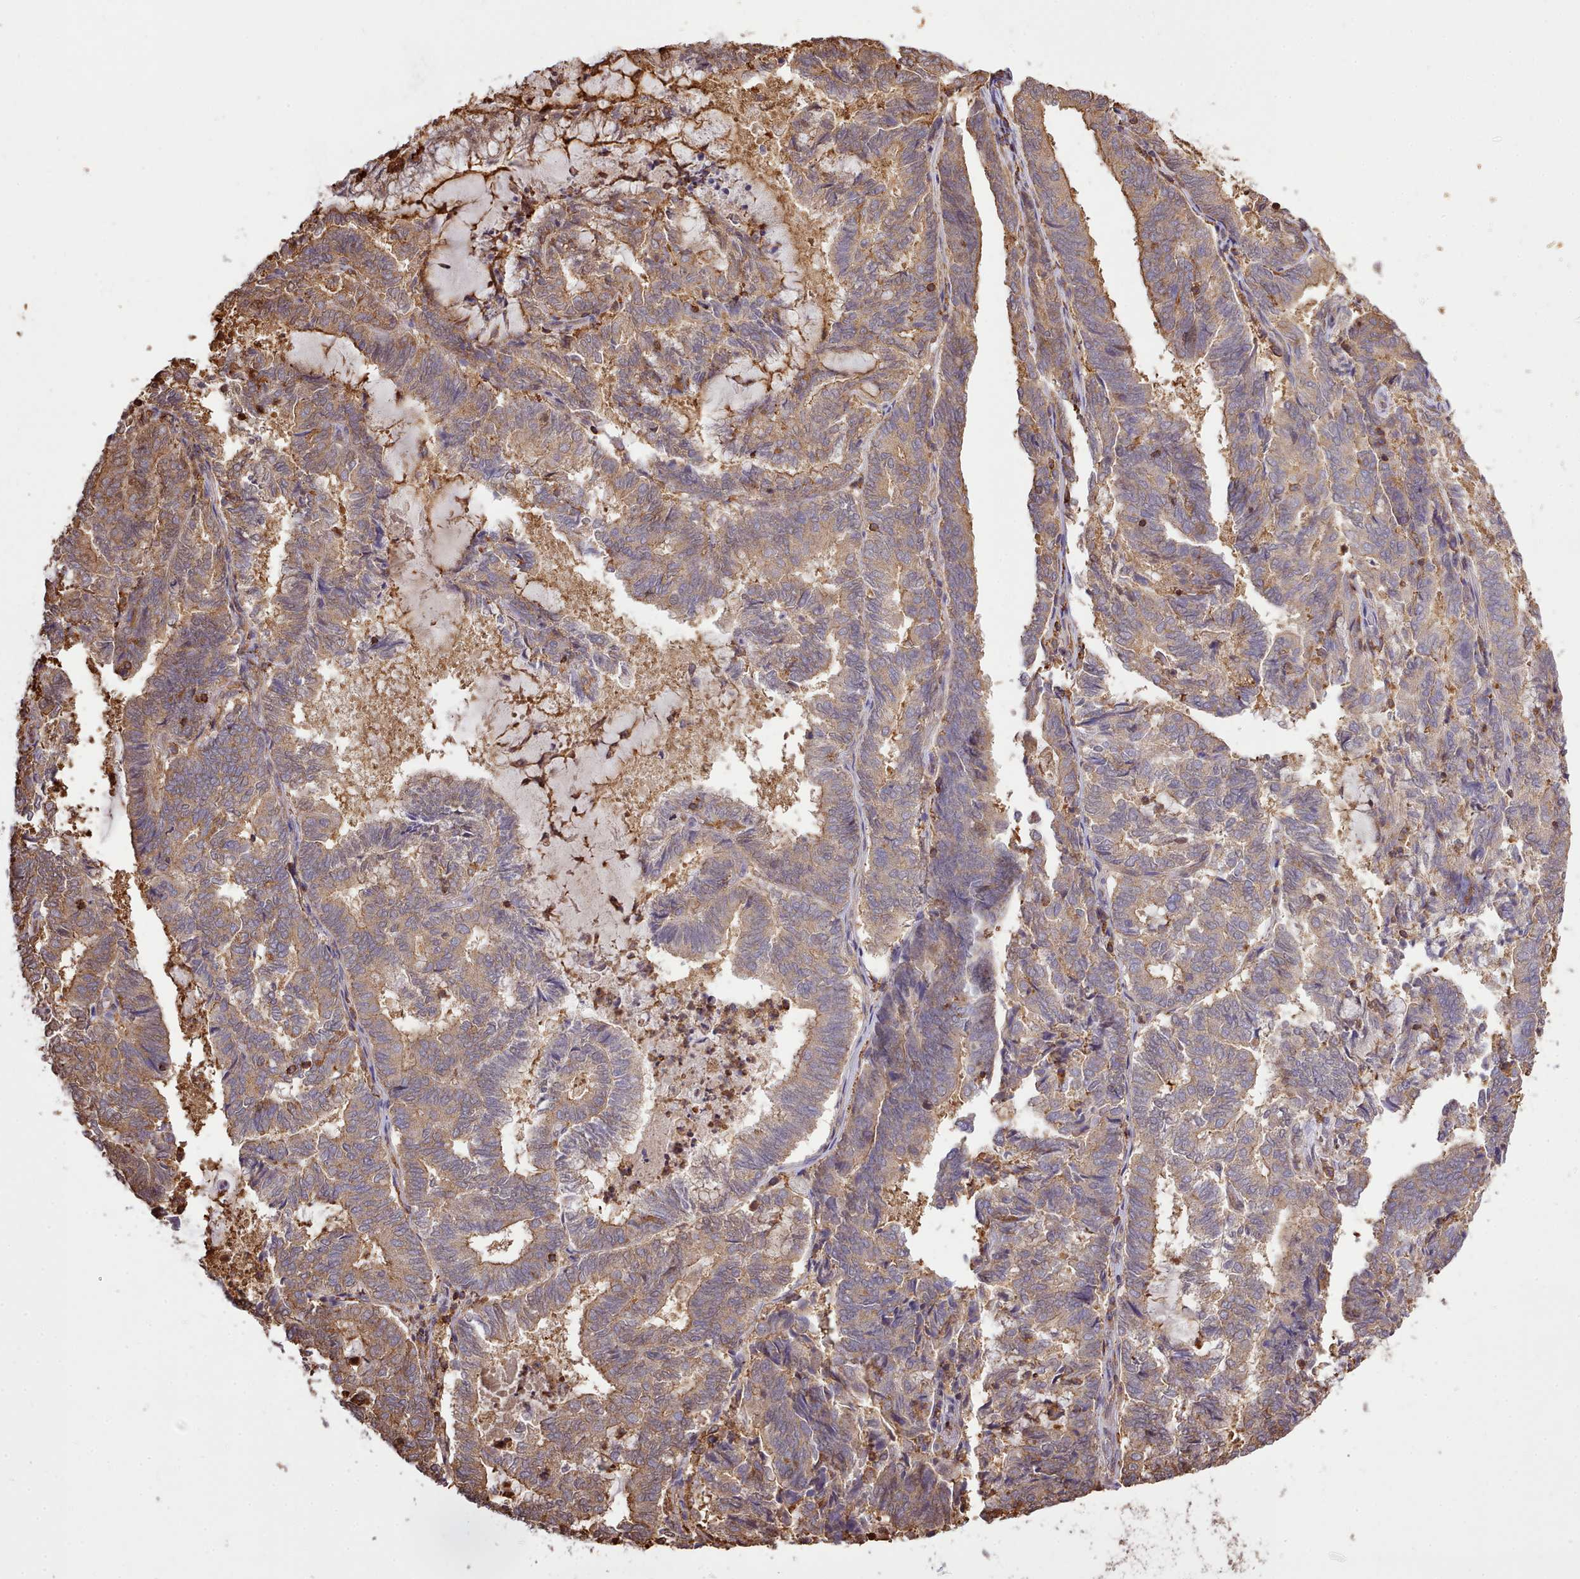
{"staining": {"intensity": "moderate", "quantity": "25%-75%", "location": "cytoplasmic/membranous"}, "tissue": "endometrial cancer", "cell_type": "Tumor cells", "image_type": "cancer", "snomed": [{"axis": "morphology", "description": "Adenocarcinoma, NOS"}, {"axis": "topography", "description": "Endometrium"}], "caption": "An immunohistochemistry micrograph of neoplastic tissue is shown. Protein staining in brown shows moderate cytoplasmic/membranous positivity in endometrial cancer (adenocarcinoma) within tumor cells. (IHC, brightfield microscopy, high magnification).", "gene": "CAPZA1", "patient": {"sex": "female", "age": 80}}